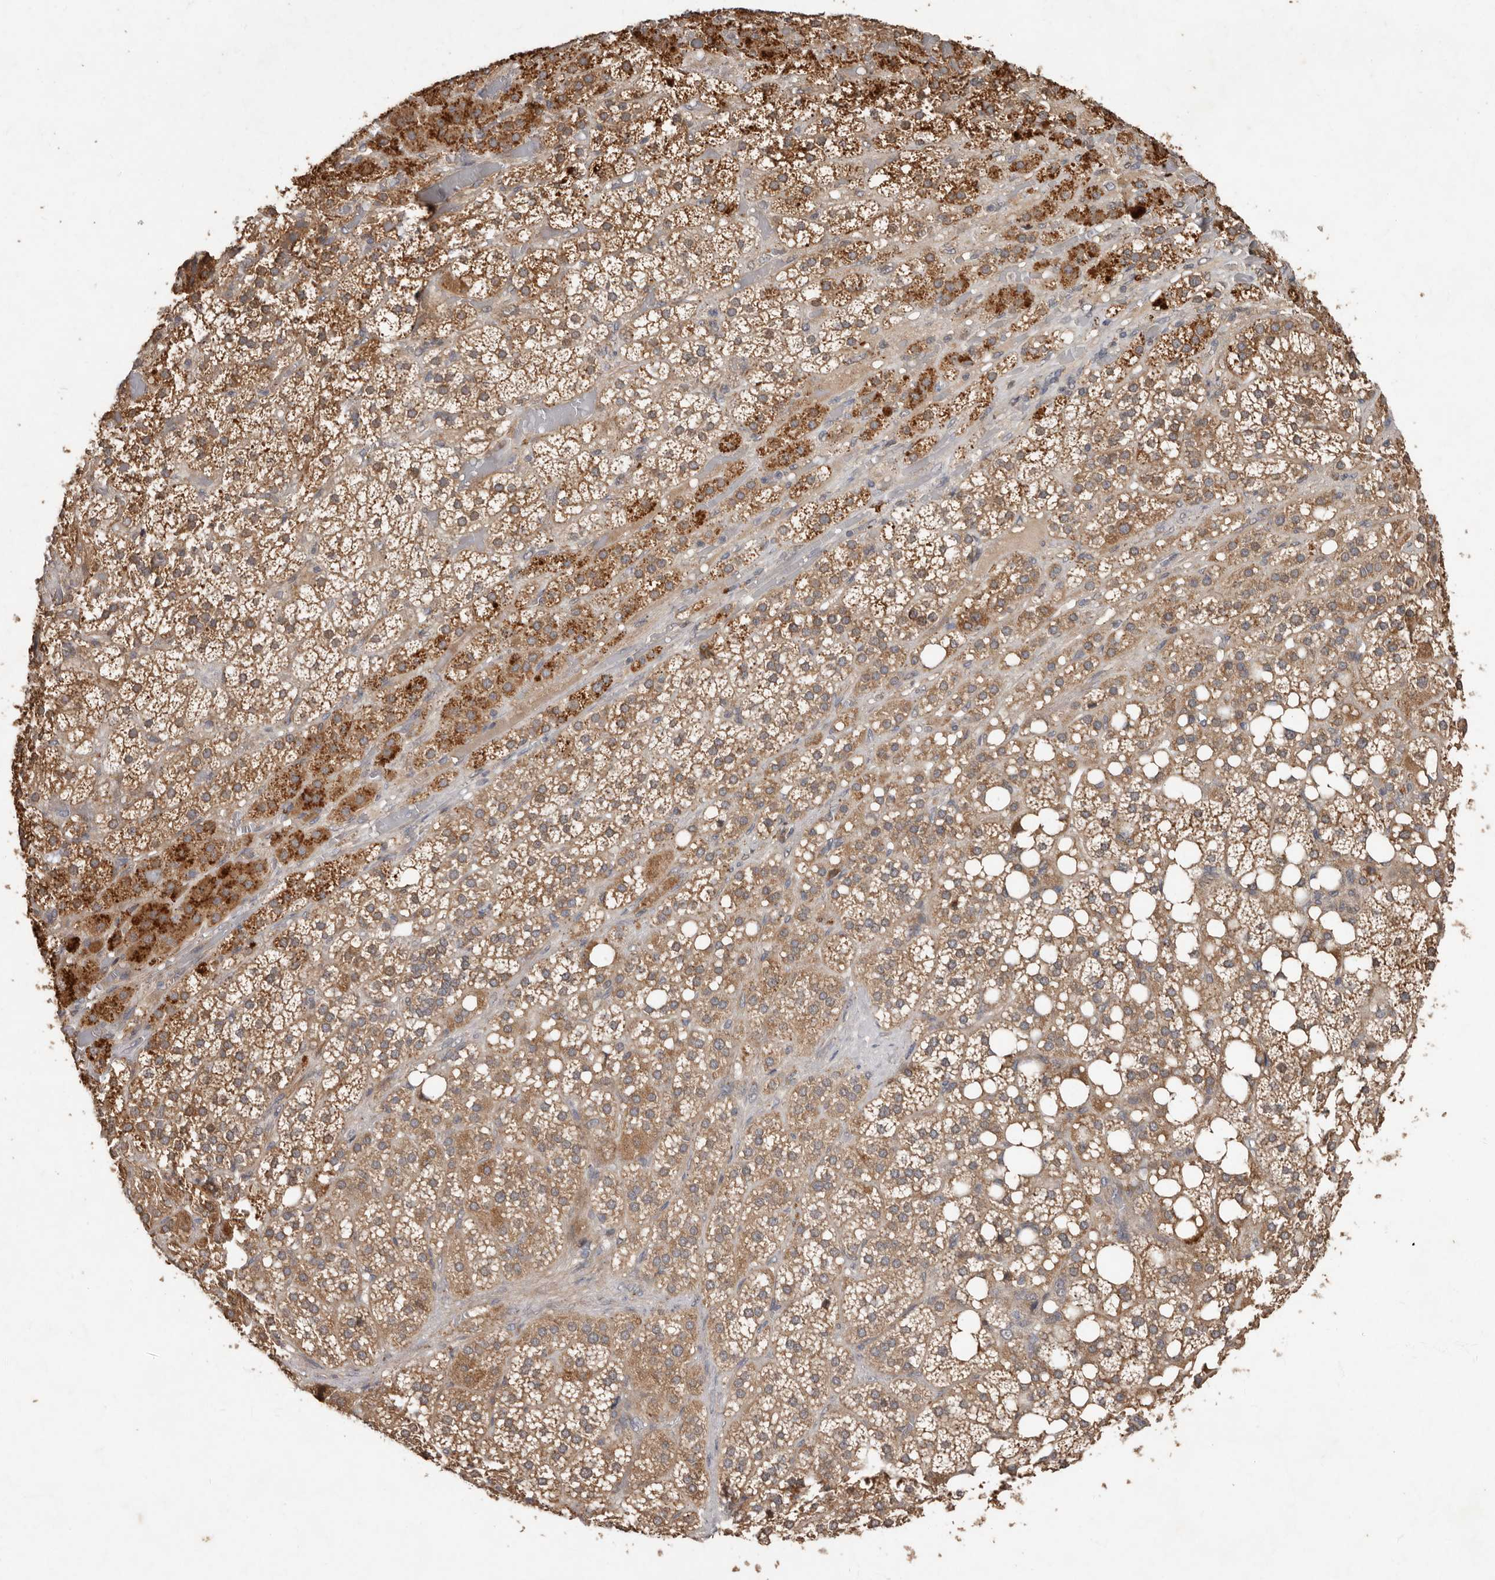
{"staining": {"intensity": "moderate", "quantity": ">75%", "location": "cytoplasmic/membranous"}, "tissue": "adrenal gland", "cell_type": "Glandular cells", "image_type": "normal", "snomed": [{"axis": "morphology", "description": "Normal tissue, NOS"}, {"axis": "topography", "description": "Adrenal gland"}], "caption": "Brown immunohistochemical staining in benign adrenal gland reveals moderate cytoplasmic/membranous staining in approximately >75% of glandular cells.", "gene": "KIF26B", "patient": {"sex": "female", "age": 59}}